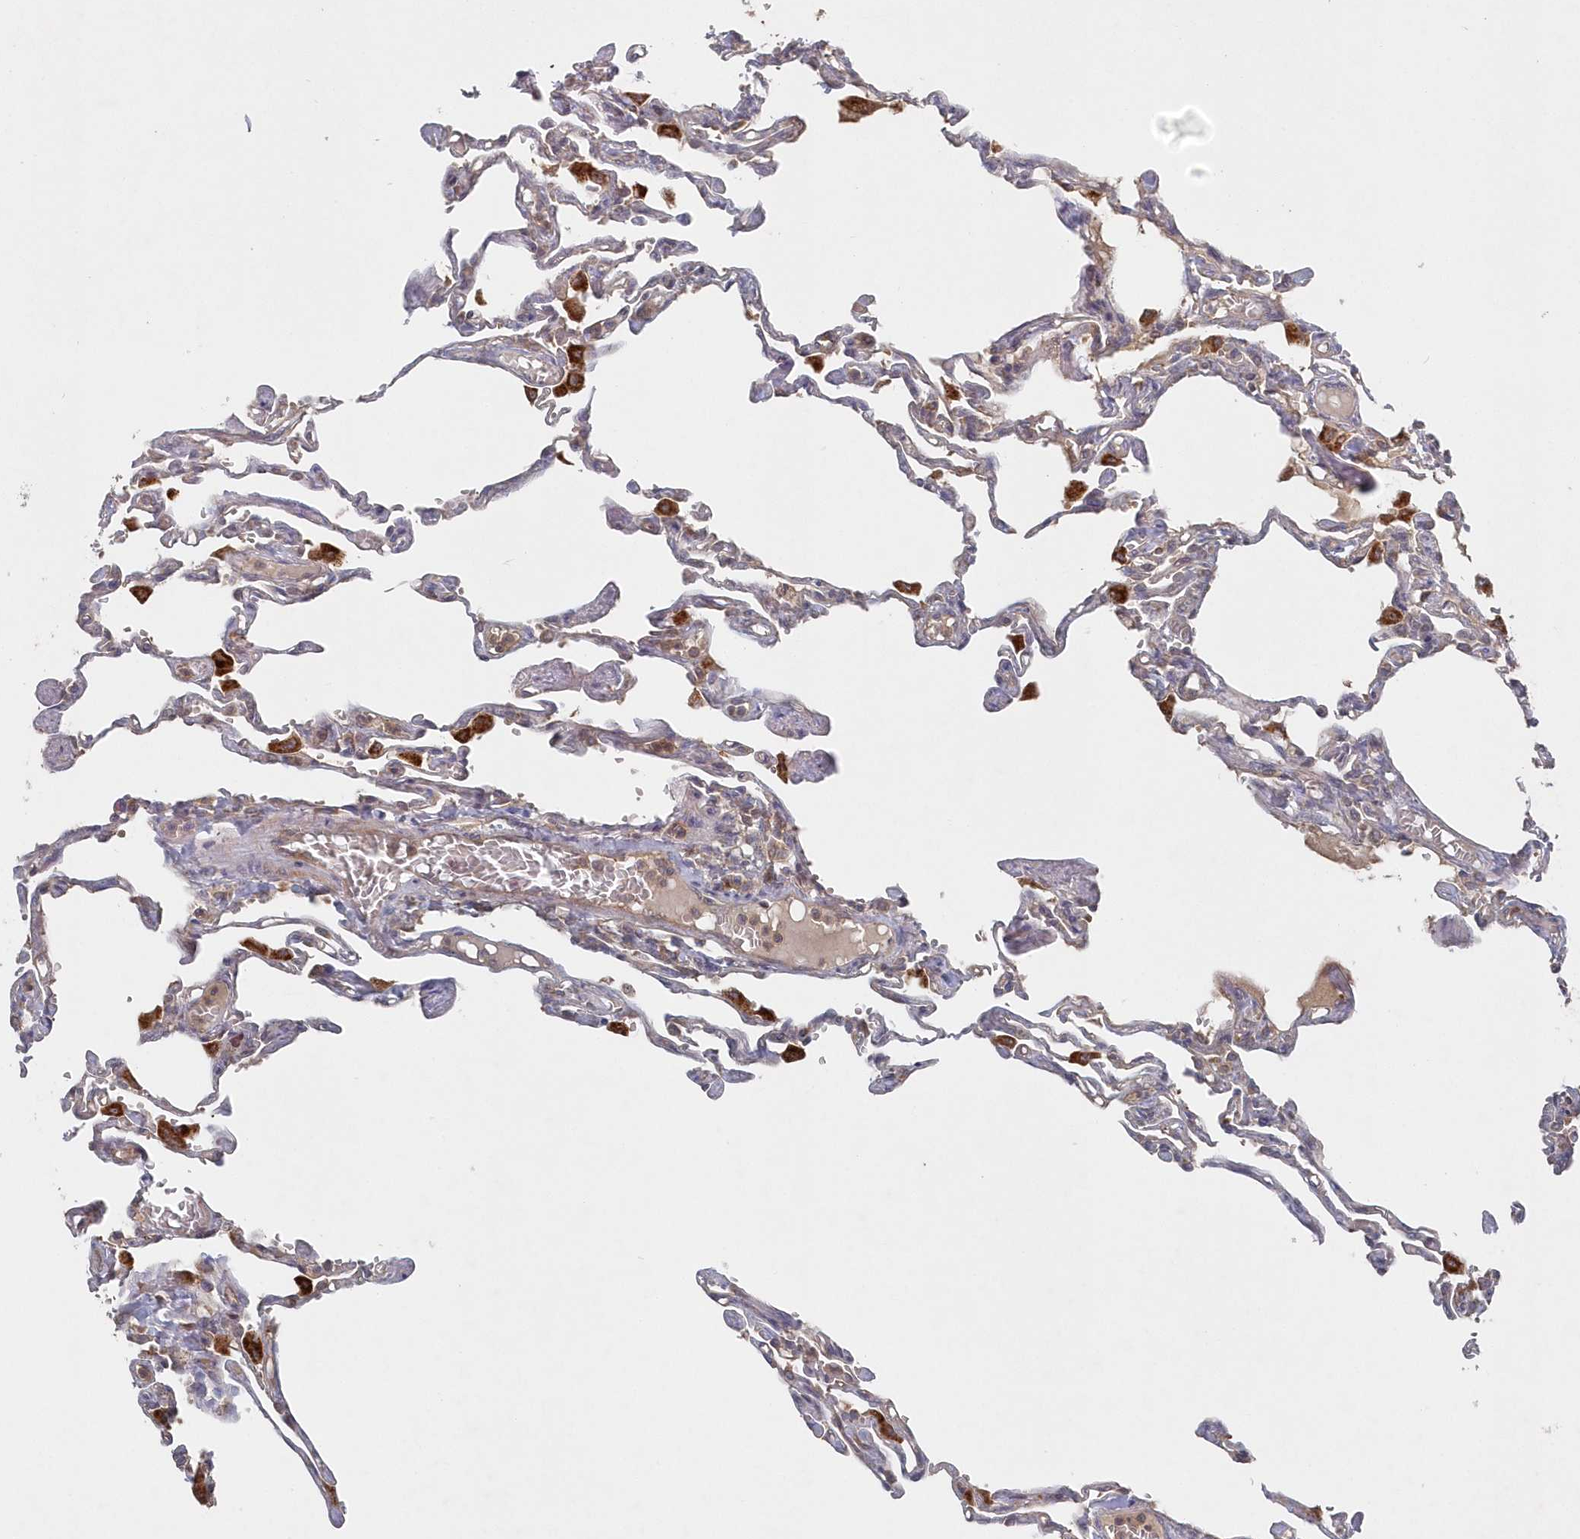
{"staining": {"intensity": "moderate", "quantity": "<25%", "location": "cytoplasmic/membranous"}, "tissue": "lung", "cell_type": "Alveolar cells", "image_type": "normal", "snomed": [{"axis": "morphology", "description": "Normal tissue, NOS"}, {"axis": "topography", "description": "Lung"}], "caption": "Lung stained with IHC exhibits moderate cytoplasmic/membranous positivity in about <25% of alveolar cells. The staining is performed using DAB brown chromogen to label protein expression. The nuclei are counter-stained blue using hematoxylin.", "gene": "ASNSD1", "patient": {"sex": "male", "age": 21}}